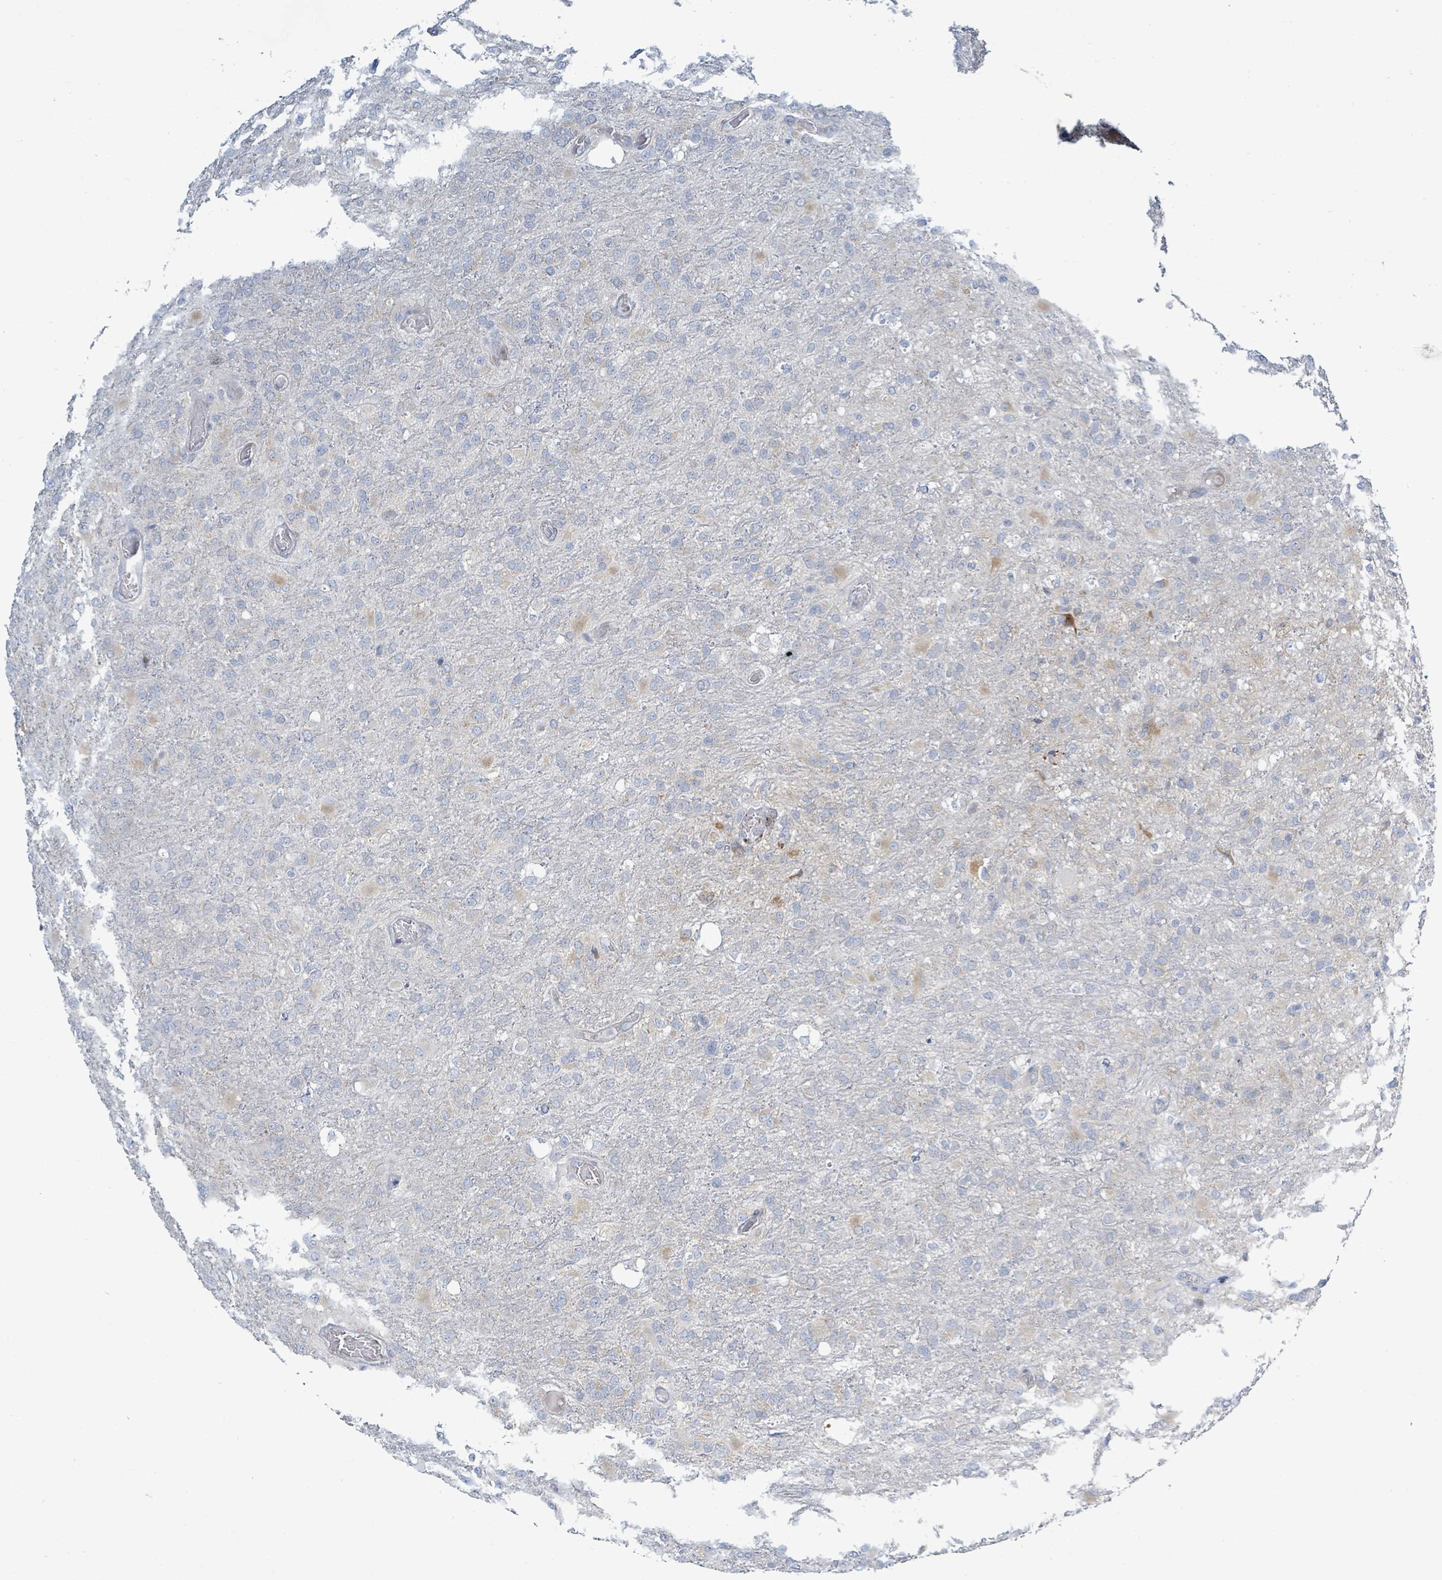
{"staining": {"intensity": "negative", "quantity": "none", "location": "none"}, "tissue": "glioma", "cell_type": "Tumor cells", "image_type": "cancer", "snomed": [{"axis": "morphology", "description": "Glioma, malignant, High grade"}, {"axis": "topography", "description": "Brain"}], "caption": "An immunohistochemistry histopathology image of glioma is shown. There is no staining in tumor cells of glioma.", "gene": "SIRPB1", "patient": {"sex": "female", "age": 74}}